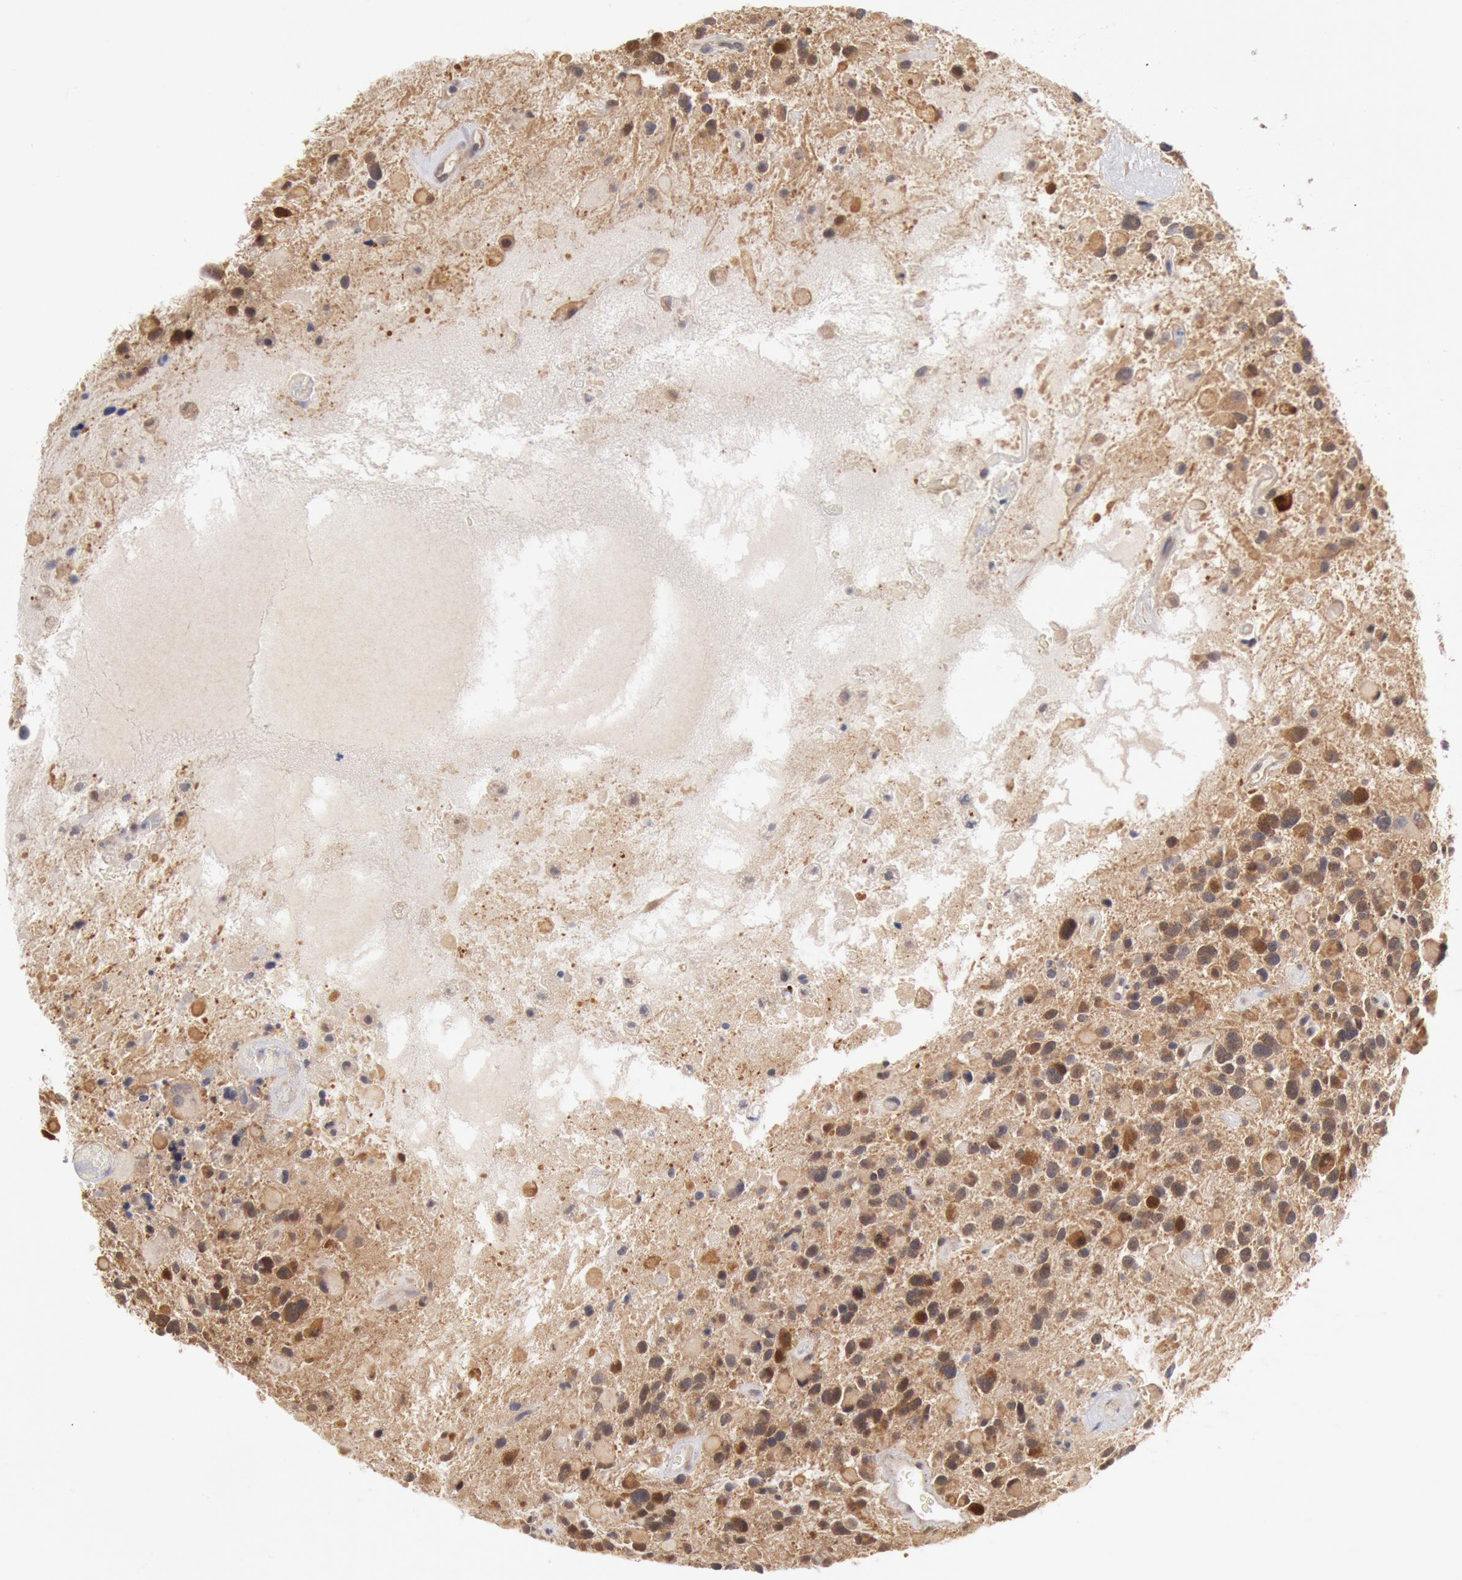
{"staining": {"intensity": "moderate", "quantity": "25%-75%", "location": "cytoplasmic/membranous,nuclear"}, "tissue": "glioma", "cell_type": "Tumor cells", "image_type": "cancer", "snomed": [{"axis": "morphology", "description": "Glioma, malignant, High grade"}, {"axis": "topography", "description": "Brain"}], "caption": "Glioma tissue exhibits moderate cytoplasmic/membranous and nuclear expression in approximately 25%-75% of tumor cells, visualized by immunohistochemistry.", "gene": "DNAJA1", "patient": {"sex": "female", "age": 37}}